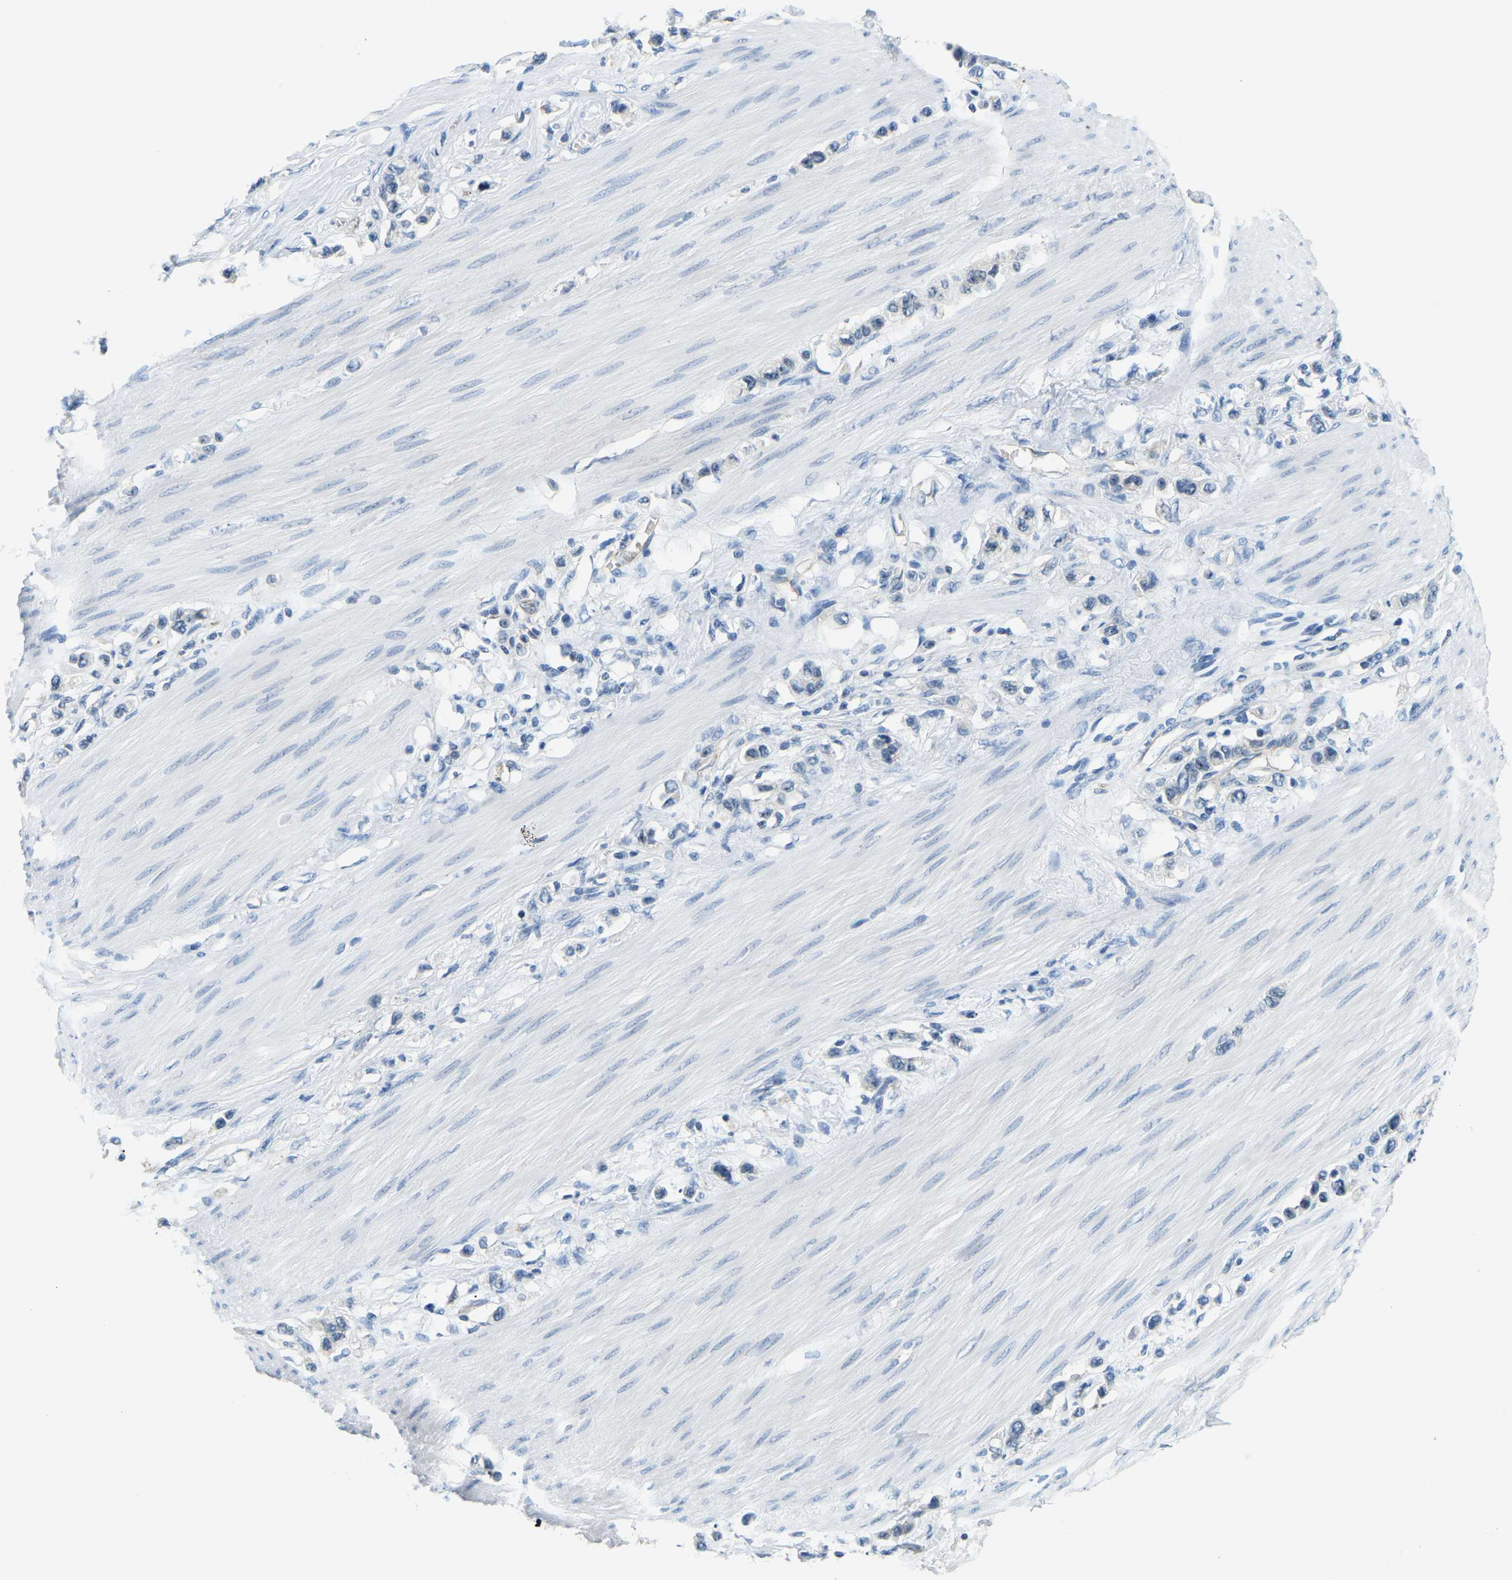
{"staining": {"intensity": "negative", "quantity": "none", "location": "none"}, "tissue": "stomach cancer", "cell_type": "Tumor cells", "image_type": "cancer", "snomed": [{"axis": "morphology", "description": "Adenocarcinoma, NOS"}, {"axis": "topography", "description": "Stomach"}], "caption": "This is an immunohistochemistry (IHC) histopathology image of human stomach cancer (adenocarcinoma). There is no staining in tumor cells.", "gene": "RRP1", "patient": {"sex": "female", "age": 65}}